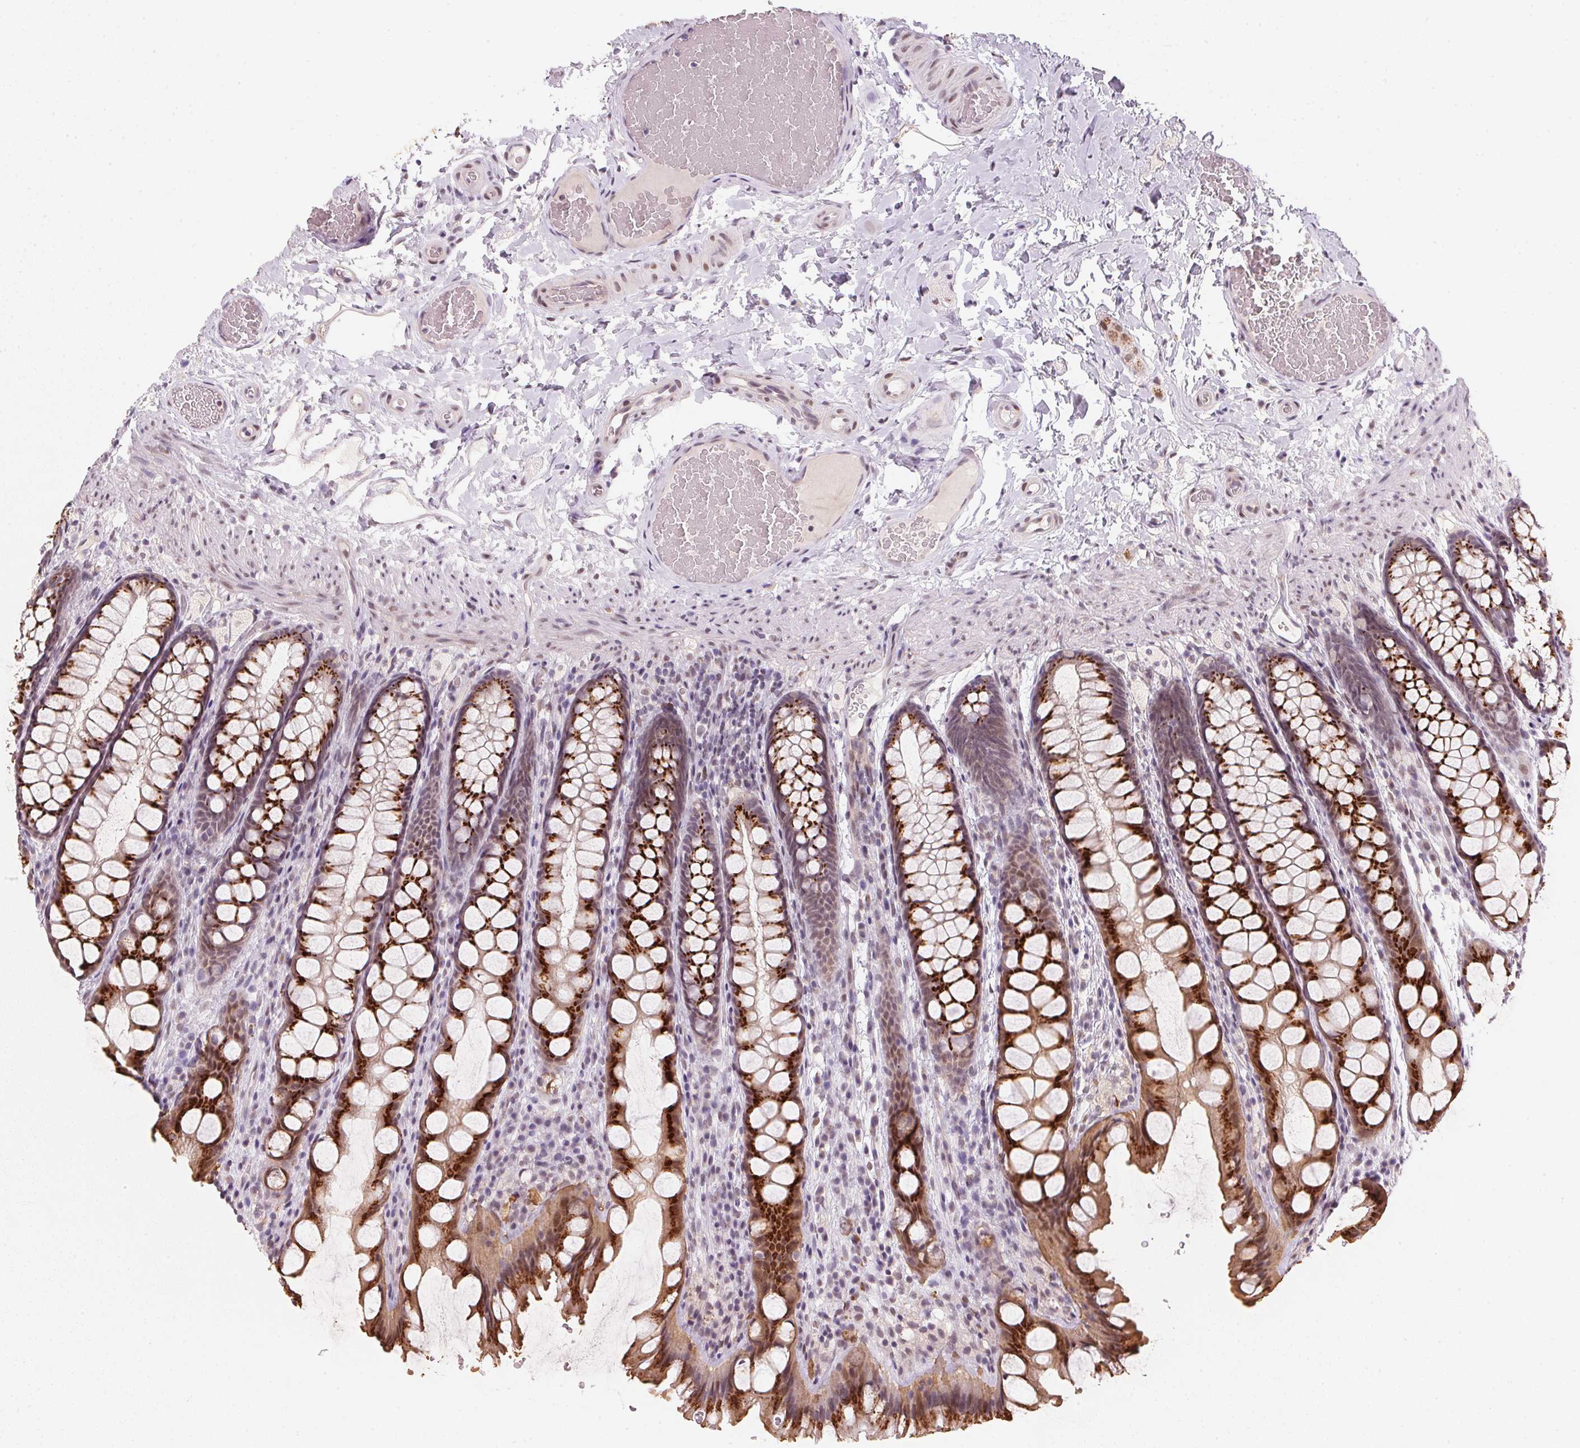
{"staining": {"intensity": "moderate", "quantity": ">75%", "location": "cytoplasmic/membranous"}, "tissue": "colon", "cell_type": "Endothelial cells", "image_type": "normal", "snomed": [{"axis": "morphology", "description": "Normal tissue, NOS"}, {"axis": "topography", "description": "Colon"}], "caption": "High-magnification brightfield microscopy of benign colon stained with DAB (brown) and counterstained with hematoxylin (blue). endothelial cells exhibit moderate cytoplasmic/membranous expression is identified in about>75% of cells. (Stains: DAB (3,3'-diaminobenzidine) in brown, nuclei in blue, Microscopy: brightfield microscopy at high magnification).", "gene": "RAB22A", "patient": {"sex": "male", "age": 47}}